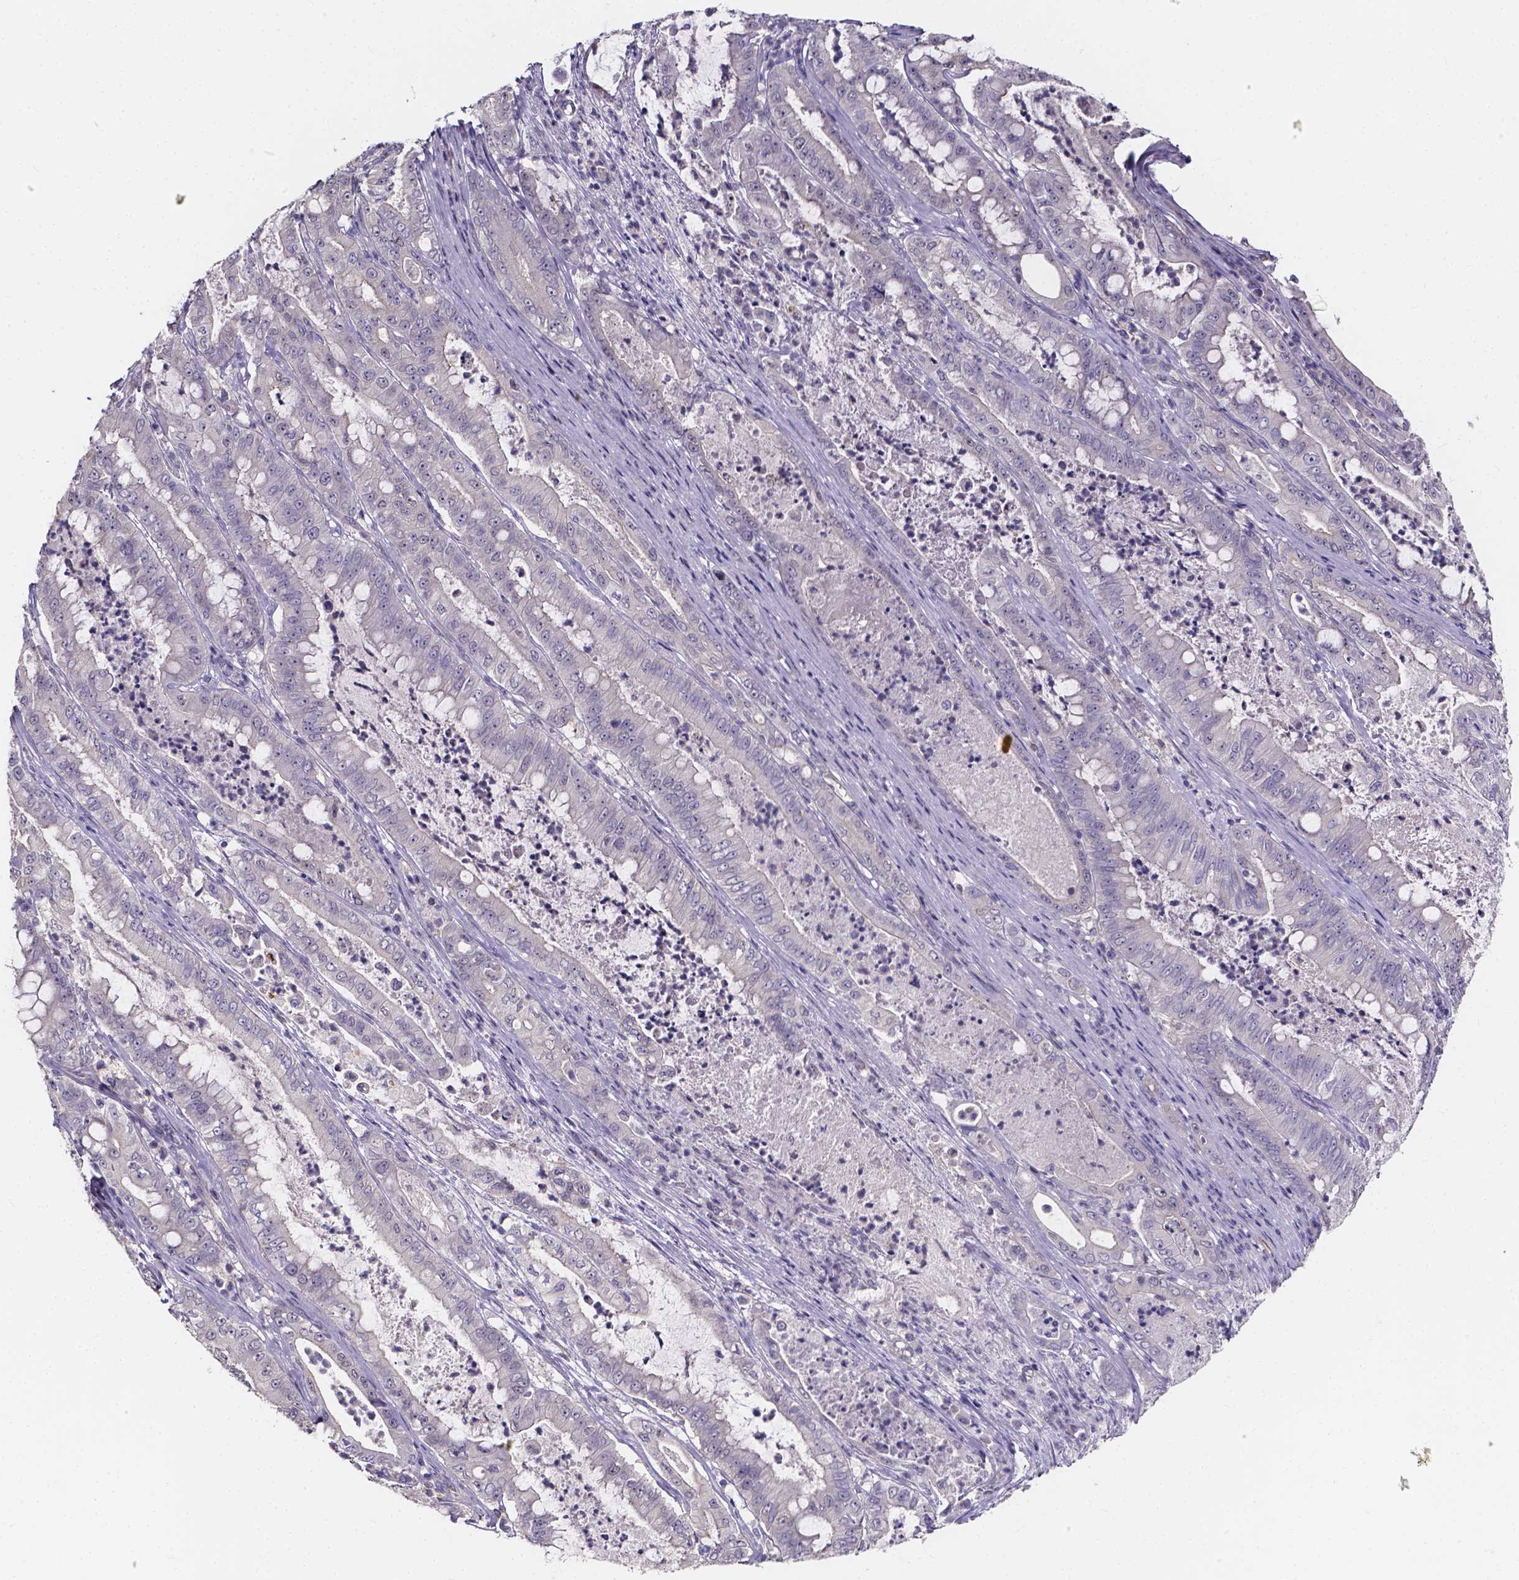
{"staining": {"intensity": "negative", "quantity": "none", "location": "none"}, "tissue": "pancreatic cancer", "cell_type": "Tumor cells", "image_type": "cancer", "snomed": [{"axis": "morphology", "description": "Adenocarcinoma, NOS"}, {"axis": "topography", "description": "Pancreas"}], "caption": "Photomicrograph shows no protein staining in tumor cells of pancreatic cancer tissue.", "gene": "SPOCD1", "patient": {"sex": "male", "age": 71}}